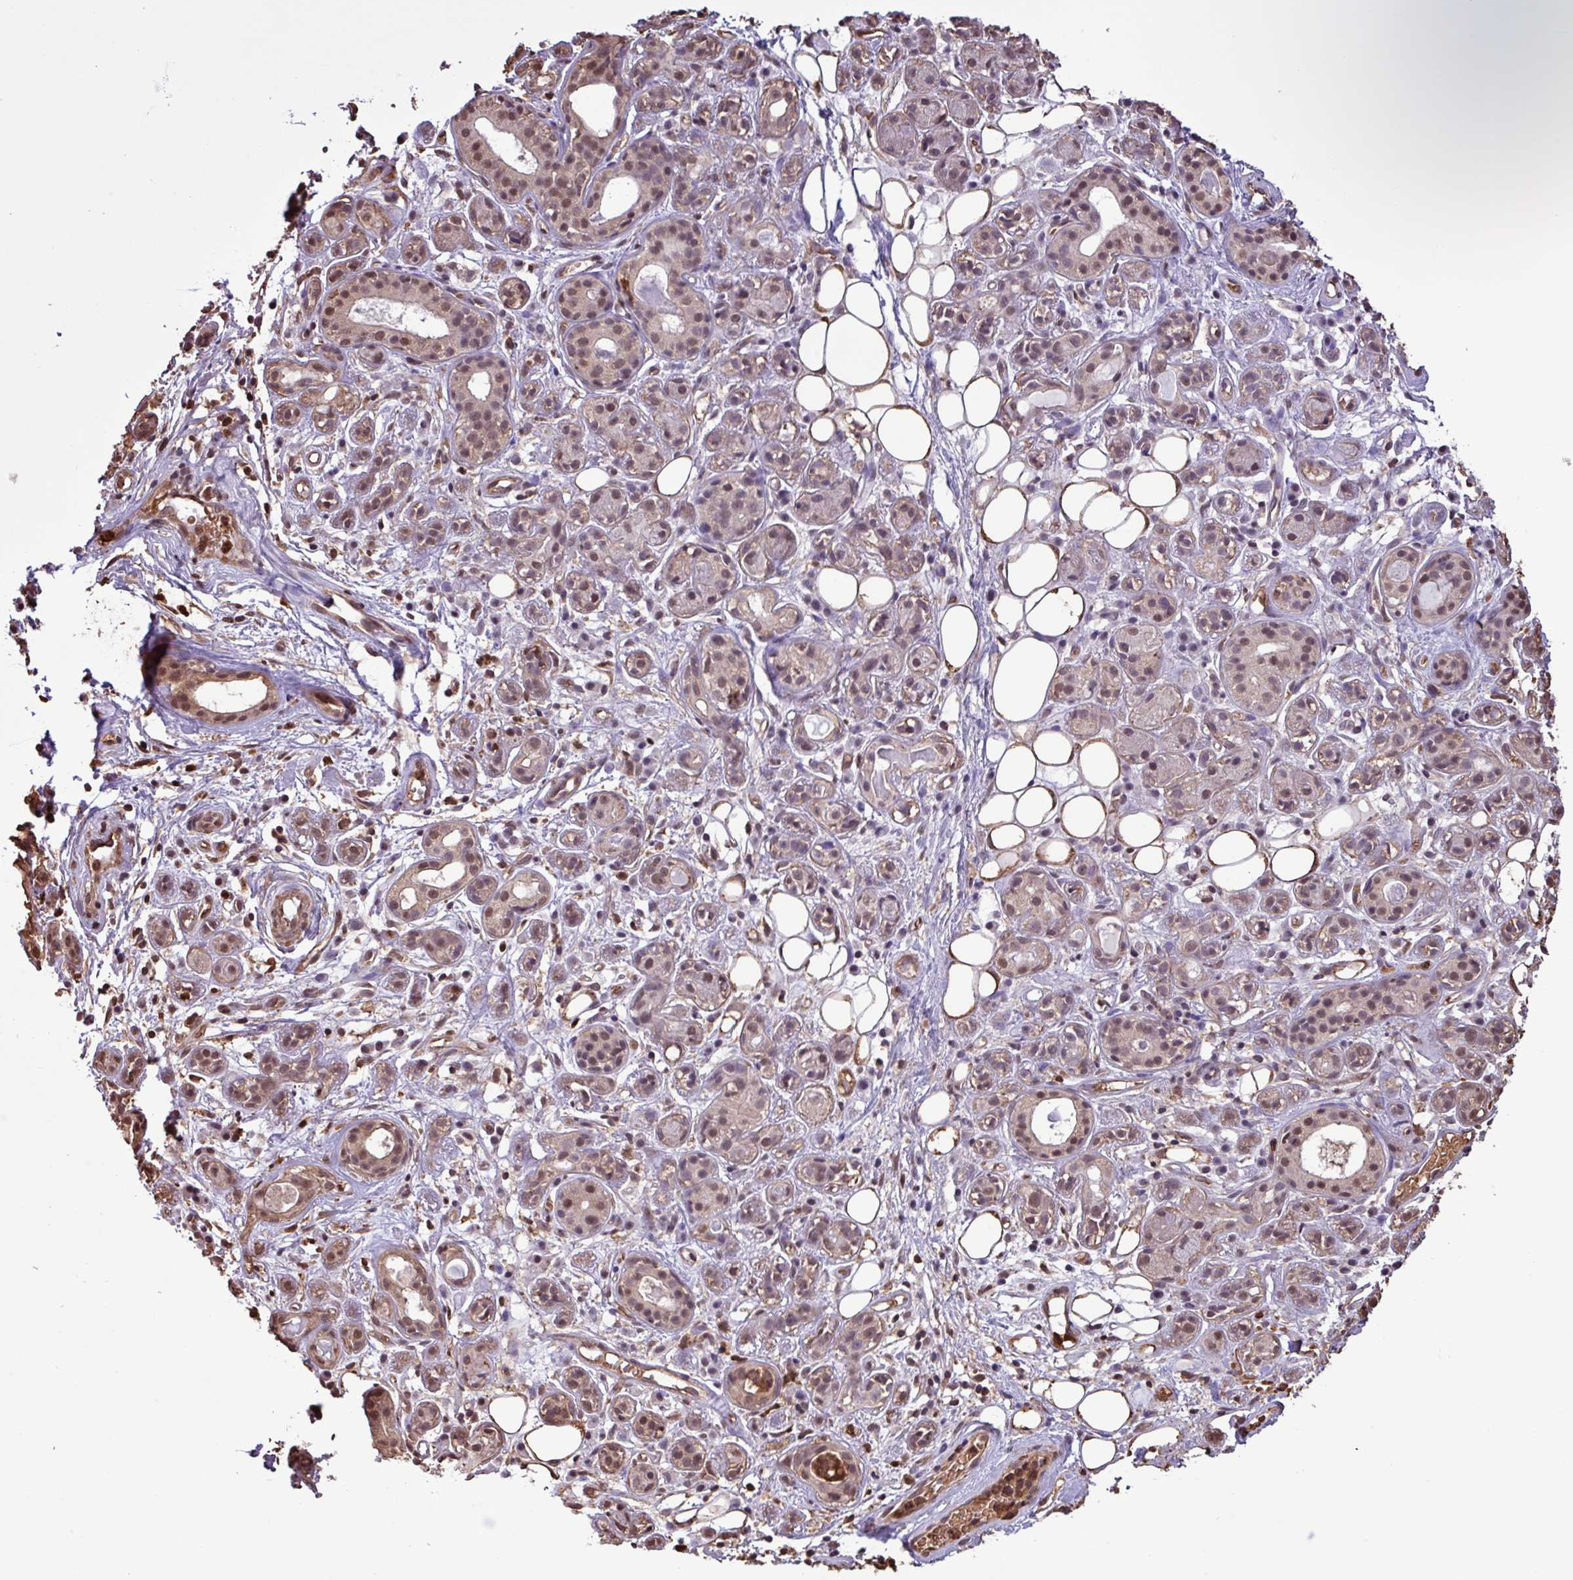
{"staining": {"intensity": "moderate", "quantity": "25%-75%", "location": "nuclear"}, "tissue": "salivary gland", "cell_type": "Glandular cells", "image_type": "normal", "snomed": [{"axis": "morphology", "description": "Normal tissue, NOS"}, {"axis": "topography", "description": "Salivary gland"}], "caption": "IHC of benign human salivary gland demonstrates medium levels of moderate nuclear positivity in about 25%-75% of glandular cells.", "gene": "CHST11", "patient": {"sex": "male", "age": 54}}